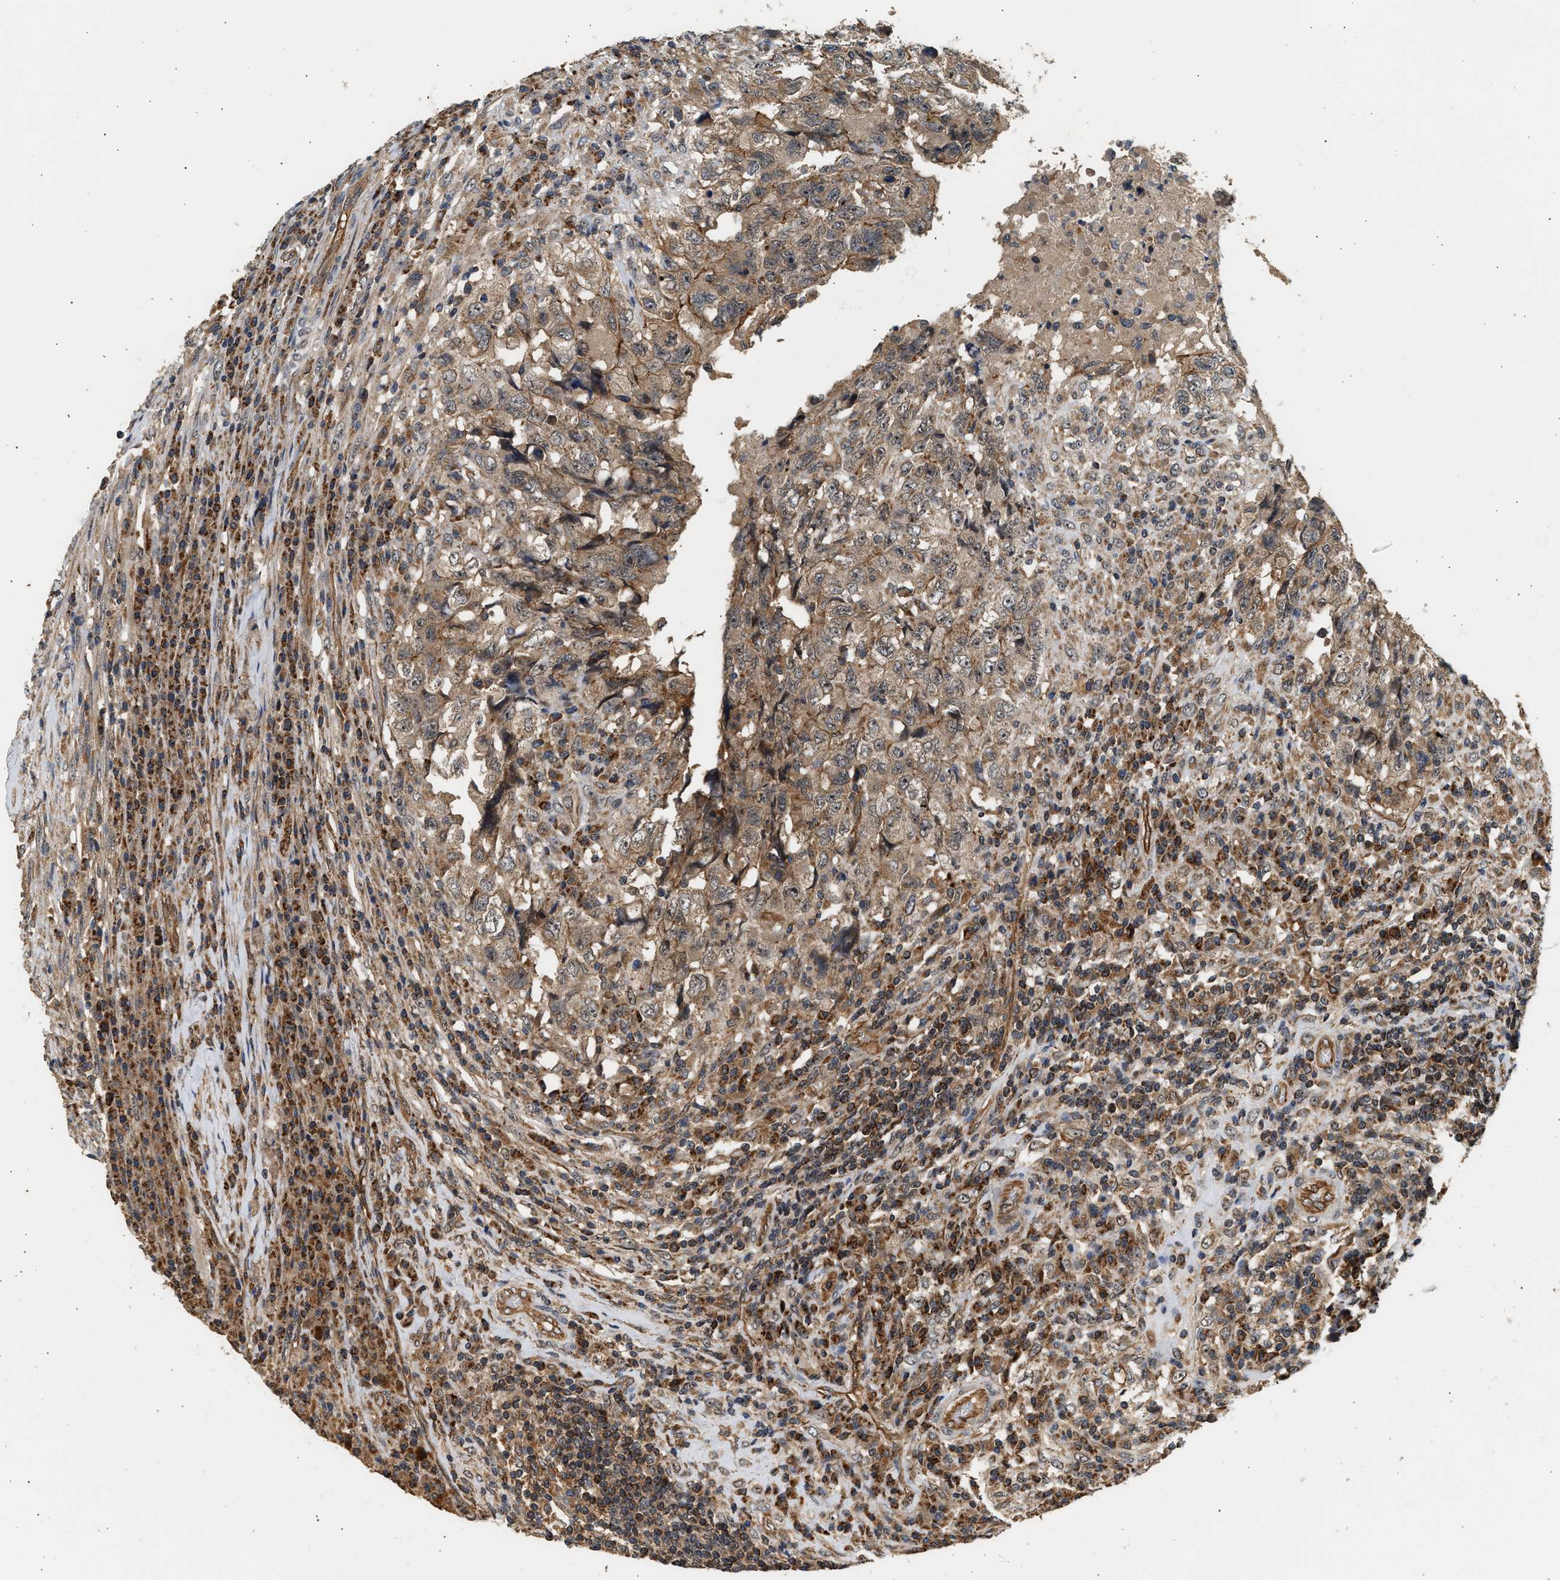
{"staining": {"intensity": "moderate", "quantity": ">75%", "location": "cytoplasmic/membranous"}, "tissue": "testis cancer", "cell_type": "Tumor cells", "image_type": "cancer", "snomed": [{"axis": "morphology", "description": "Necrosis, NOS"}, {"axis": "morphology", "description": "Carcinoma, Embryonal, NOS"}, {"axis": "topography", "description": "Testis"}], "caption": "Immunohistochemical staining of embryonal carcinoma (testis) shows medium levels of moderate cytoplasmic/membranous protein staining in approximately >75% of tumor cells.", "gene": "DUSP14", "patient": {"sex": "male", "age": 19}}